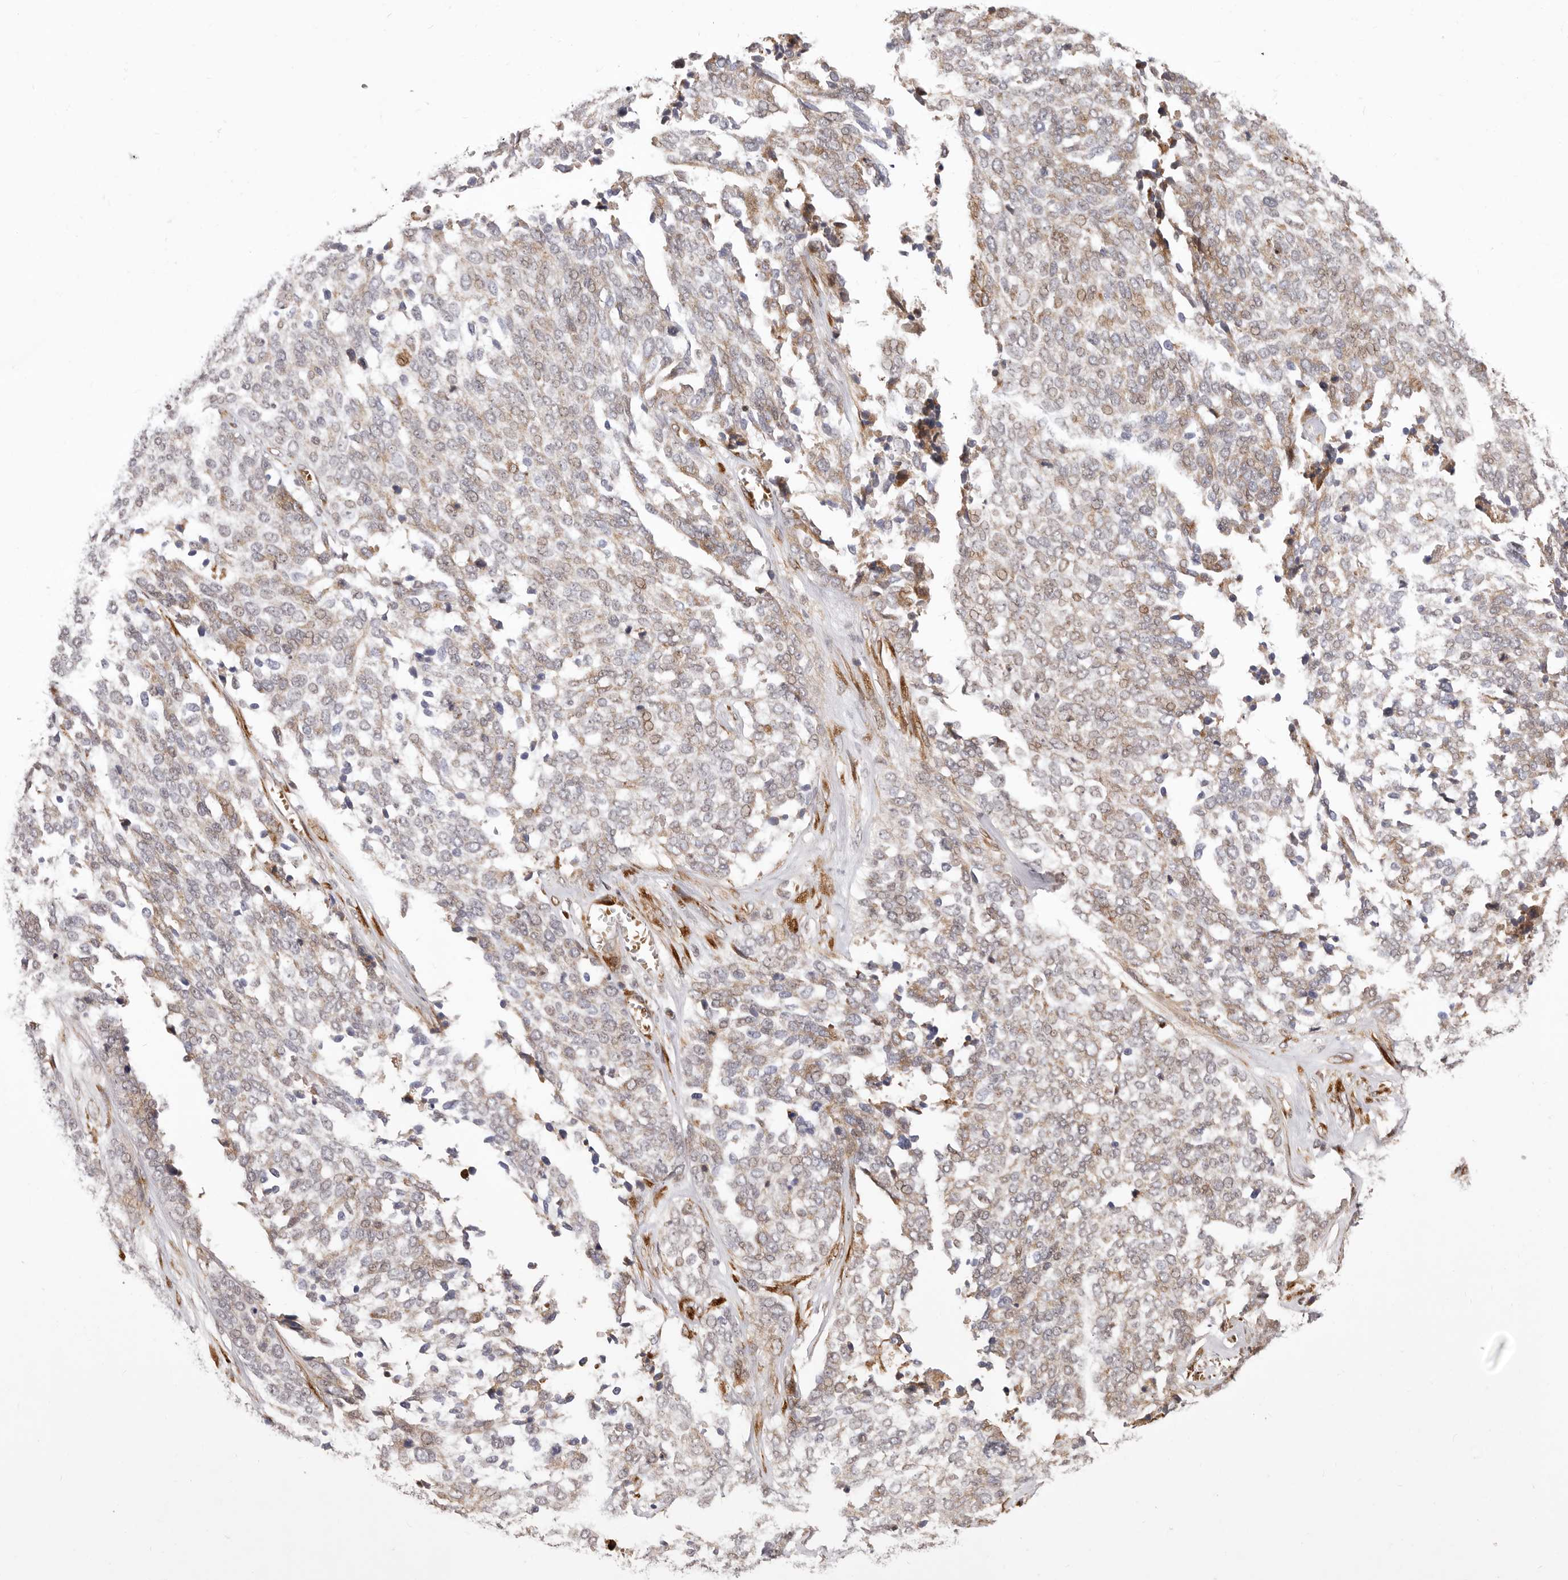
{"staining": {"intensity": "weak", "quantity": ">75%", "location": "cytoplasmic/membranous,nuclear"}, "tissue": "ovarian cancer", "cell_type": "Tumor cells", "image_type": "cancer", "snomed": [{"axis": "morphology", "description": "Cystadenocarcinoma, serous, NOS"}, {"axis": "topography", "description": "Ovary"}], "caption": "Ovarian serous cystadenocarcinoma stained with a protein marker demonstrates weak staining in tumor cells.", "gene": "SRCAP", "patient": {"sex": "female", "age": 44}}